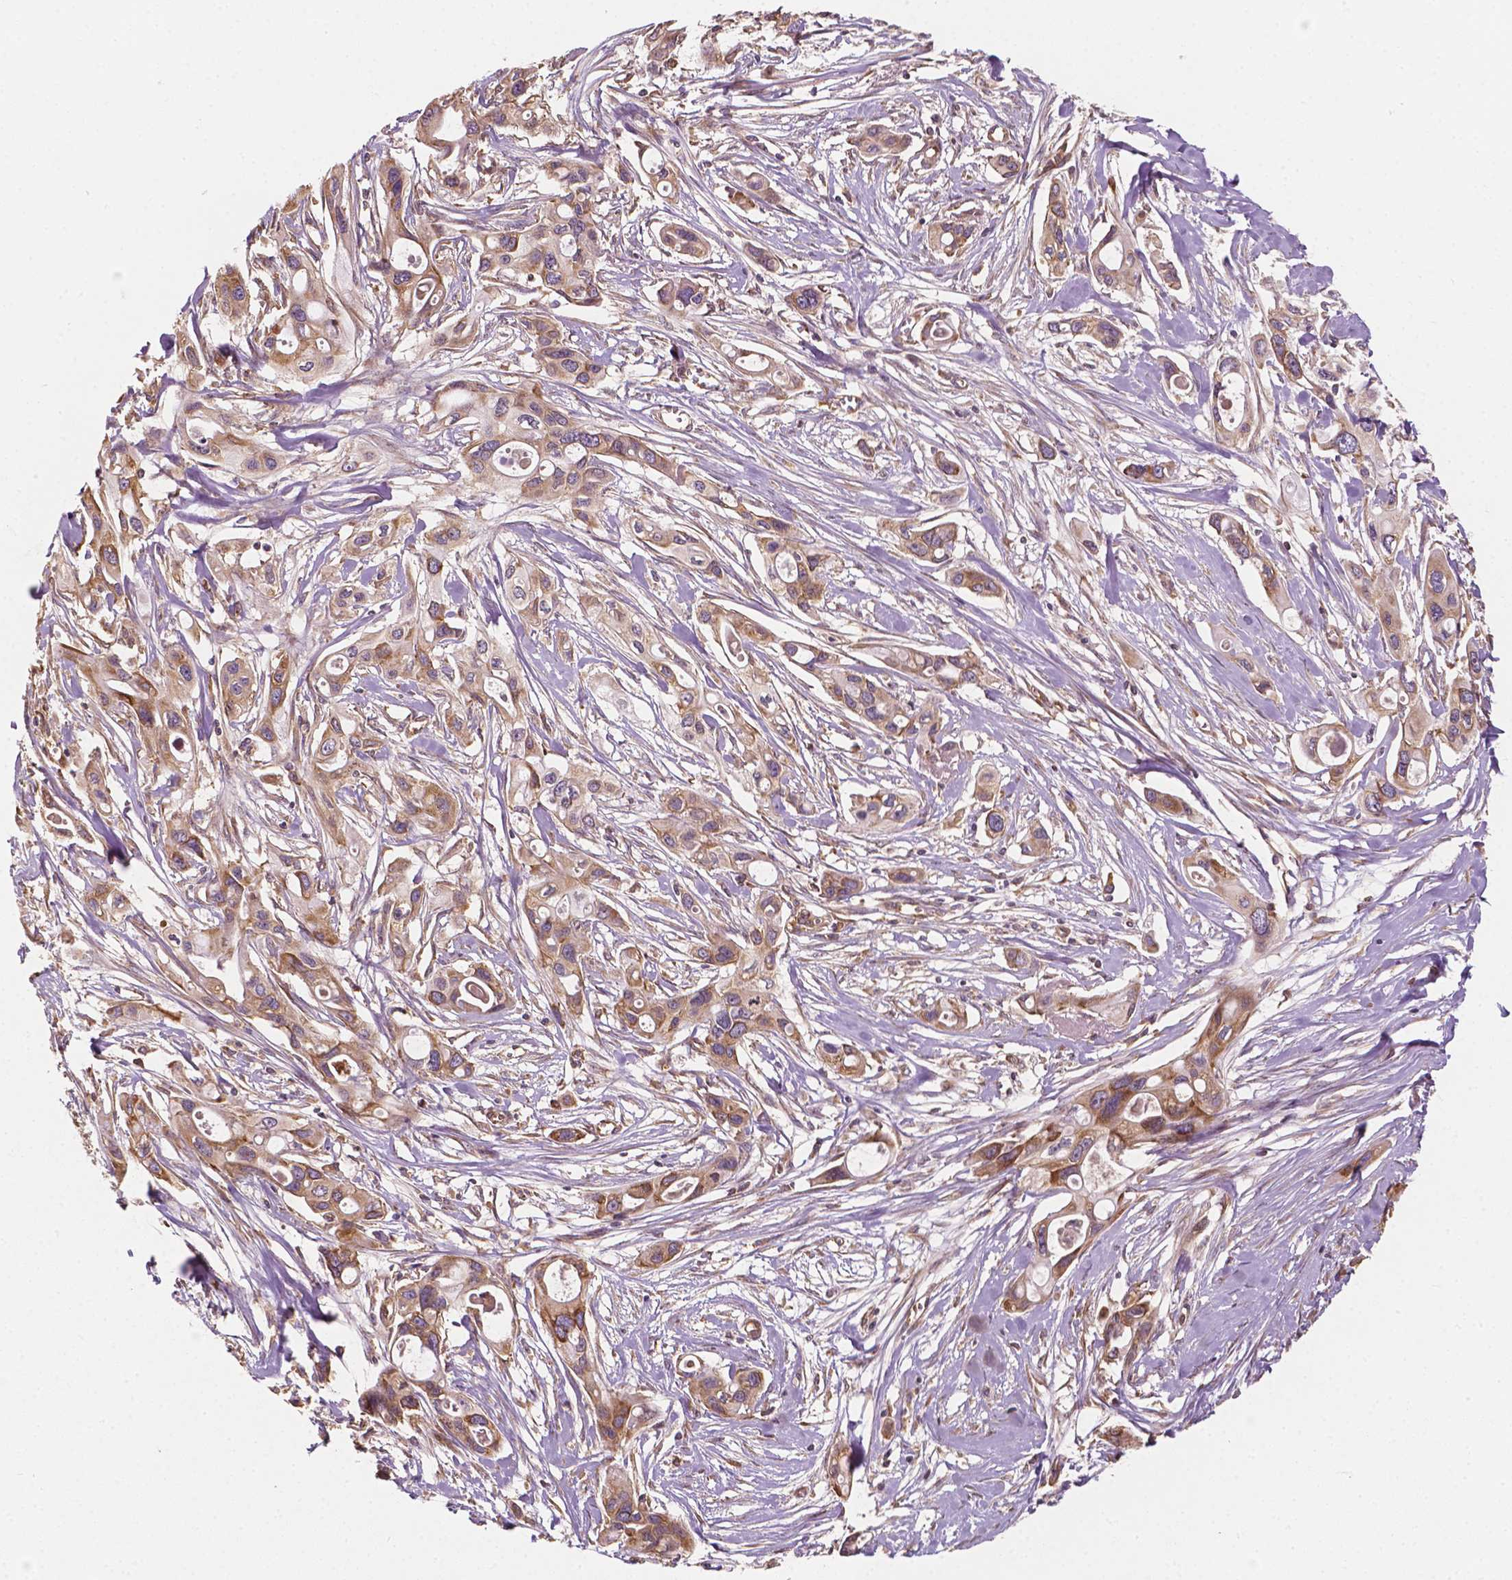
{"staining": {"intensity": "moderate", "quantity": ">75%", "location": "cytoplasmic/membranous"}, "tissue": "pancreatic cancer", "cell_type": "Tumor cells", "image_type": "cancer", "snomed": [{"axis": "morphology", "description": "Adenocarcinoma, NOS"}, {"axis": "topography", "description": "Pancreas"}], "caption": "Pancreatic cancer was stained to show a protein in brown. There is medium levels of moderate cytoplasmic/membranous expression in about >75% of tumor cells.", "gene": "G3BP1", "patient": {"sex": "male", "age": 60}}